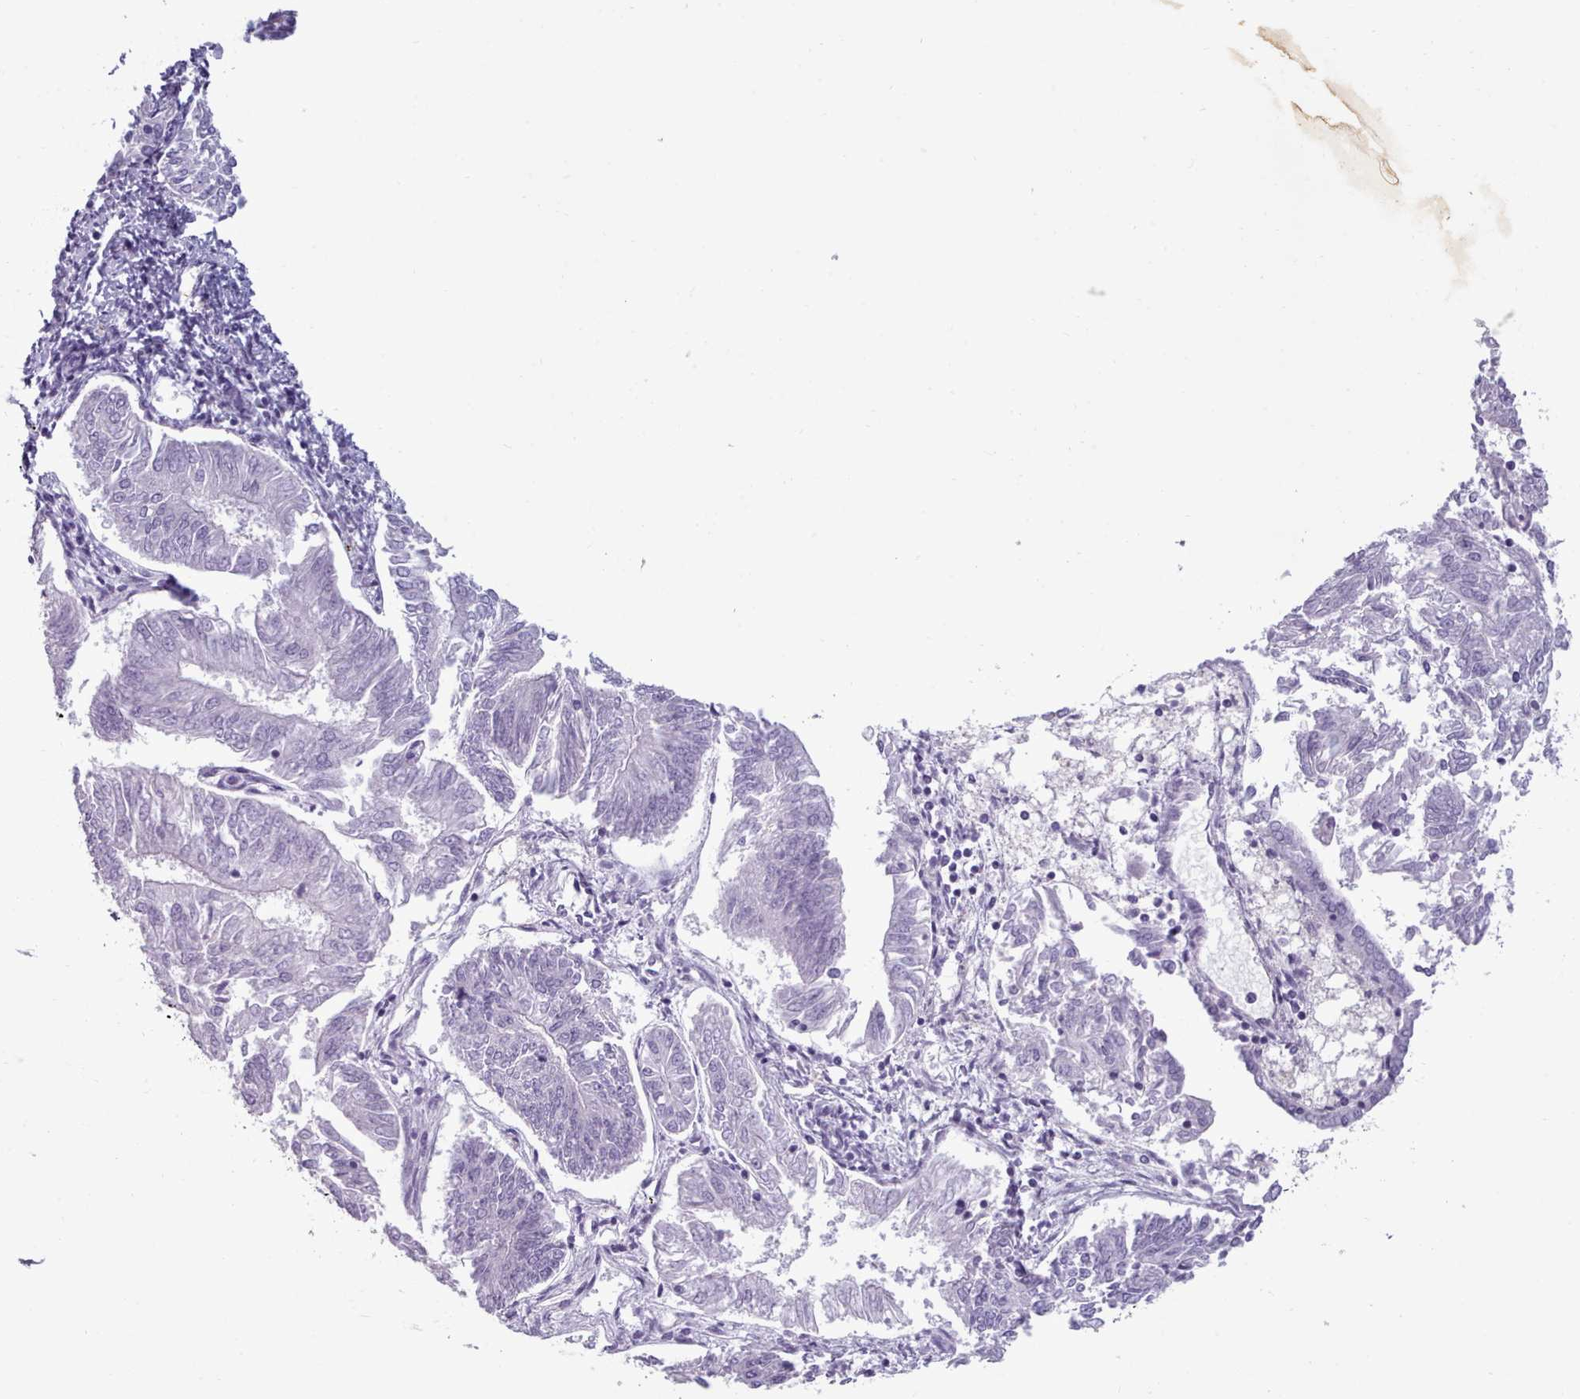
{"staining": {"intensity": "negative", "quantity": "none", "location": "none"}, "tissue": "endometrial cancer", "cell_type": "Tumor cells", "image_type": "cancer", "snomed": [{"axis": "morphology", "description": "Adenocarcinoma, NOS"}, {"axis": "topography", "description": "Endometrium"}], "caption": "High magnification brightfield microscopy of endometrial cancer (adenocarcinoma) stained with DAB (brown) and counterstained with hematoxylin (blue): tumor cells show no significant positivity.", "gene": "ZNF43", "patient": {"sex": "female", "age": 58}}